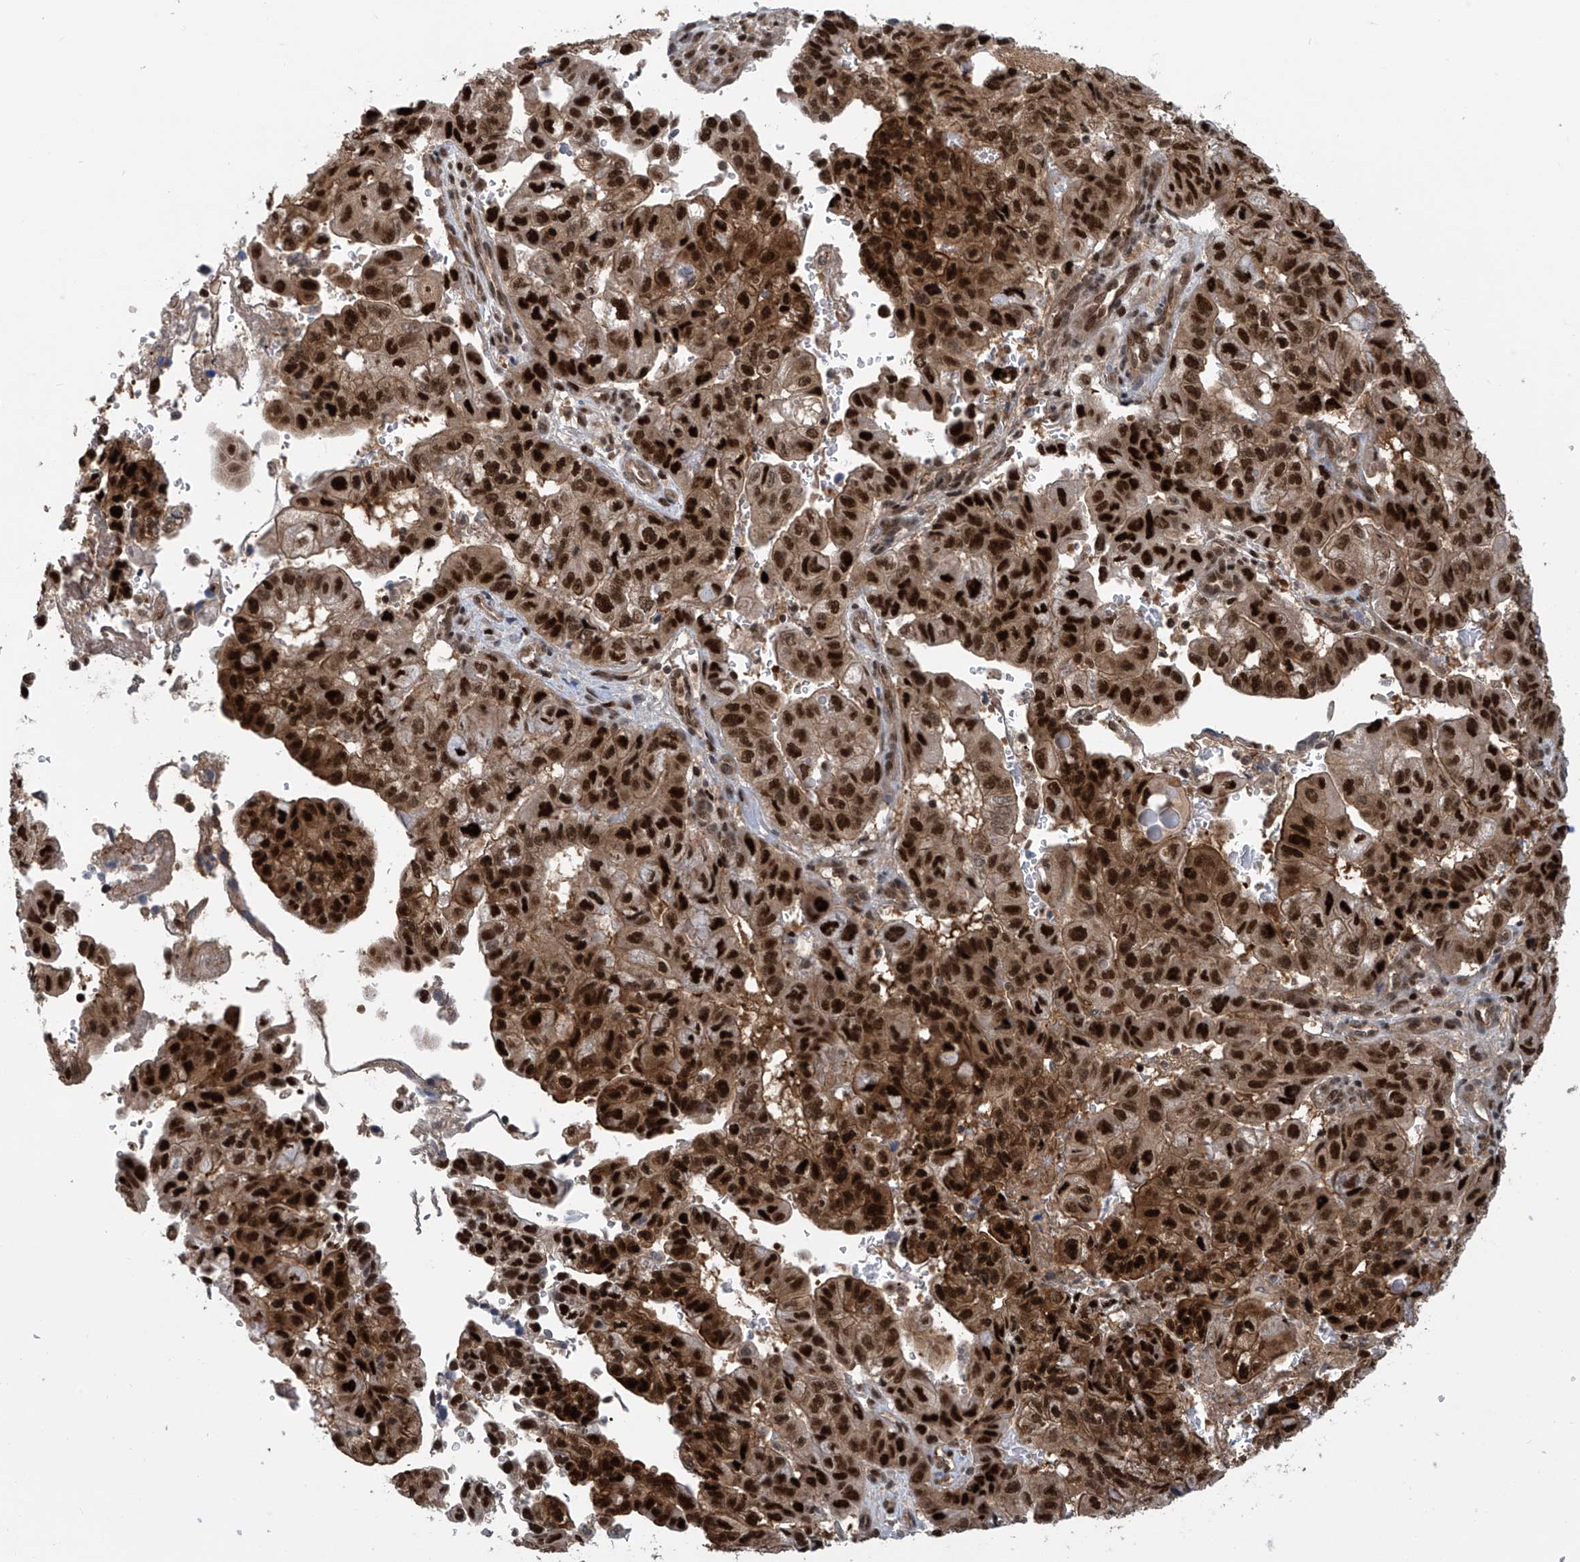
{"staining": {"intensity": "strong", "quantity": ">75%", "location": "nuclear"}, "tissue": "pancreatic cancer", "cell_type": "Tumor cells", "image_type": "cancer", "snomed": [{"axis": "morphology", "description": "Adenocarcinoma, NOS"}, {"axis": "topography", "description": "Pancreas"}], "caption": "Brown immunohistochemical staining in pancreatic cancer (adenocarcinoma) reveals strong nuclear positivity in approximately >75% of tumor cells.", "gene": "LAGE3", "patient": {"sex": "male", "age": 51}}